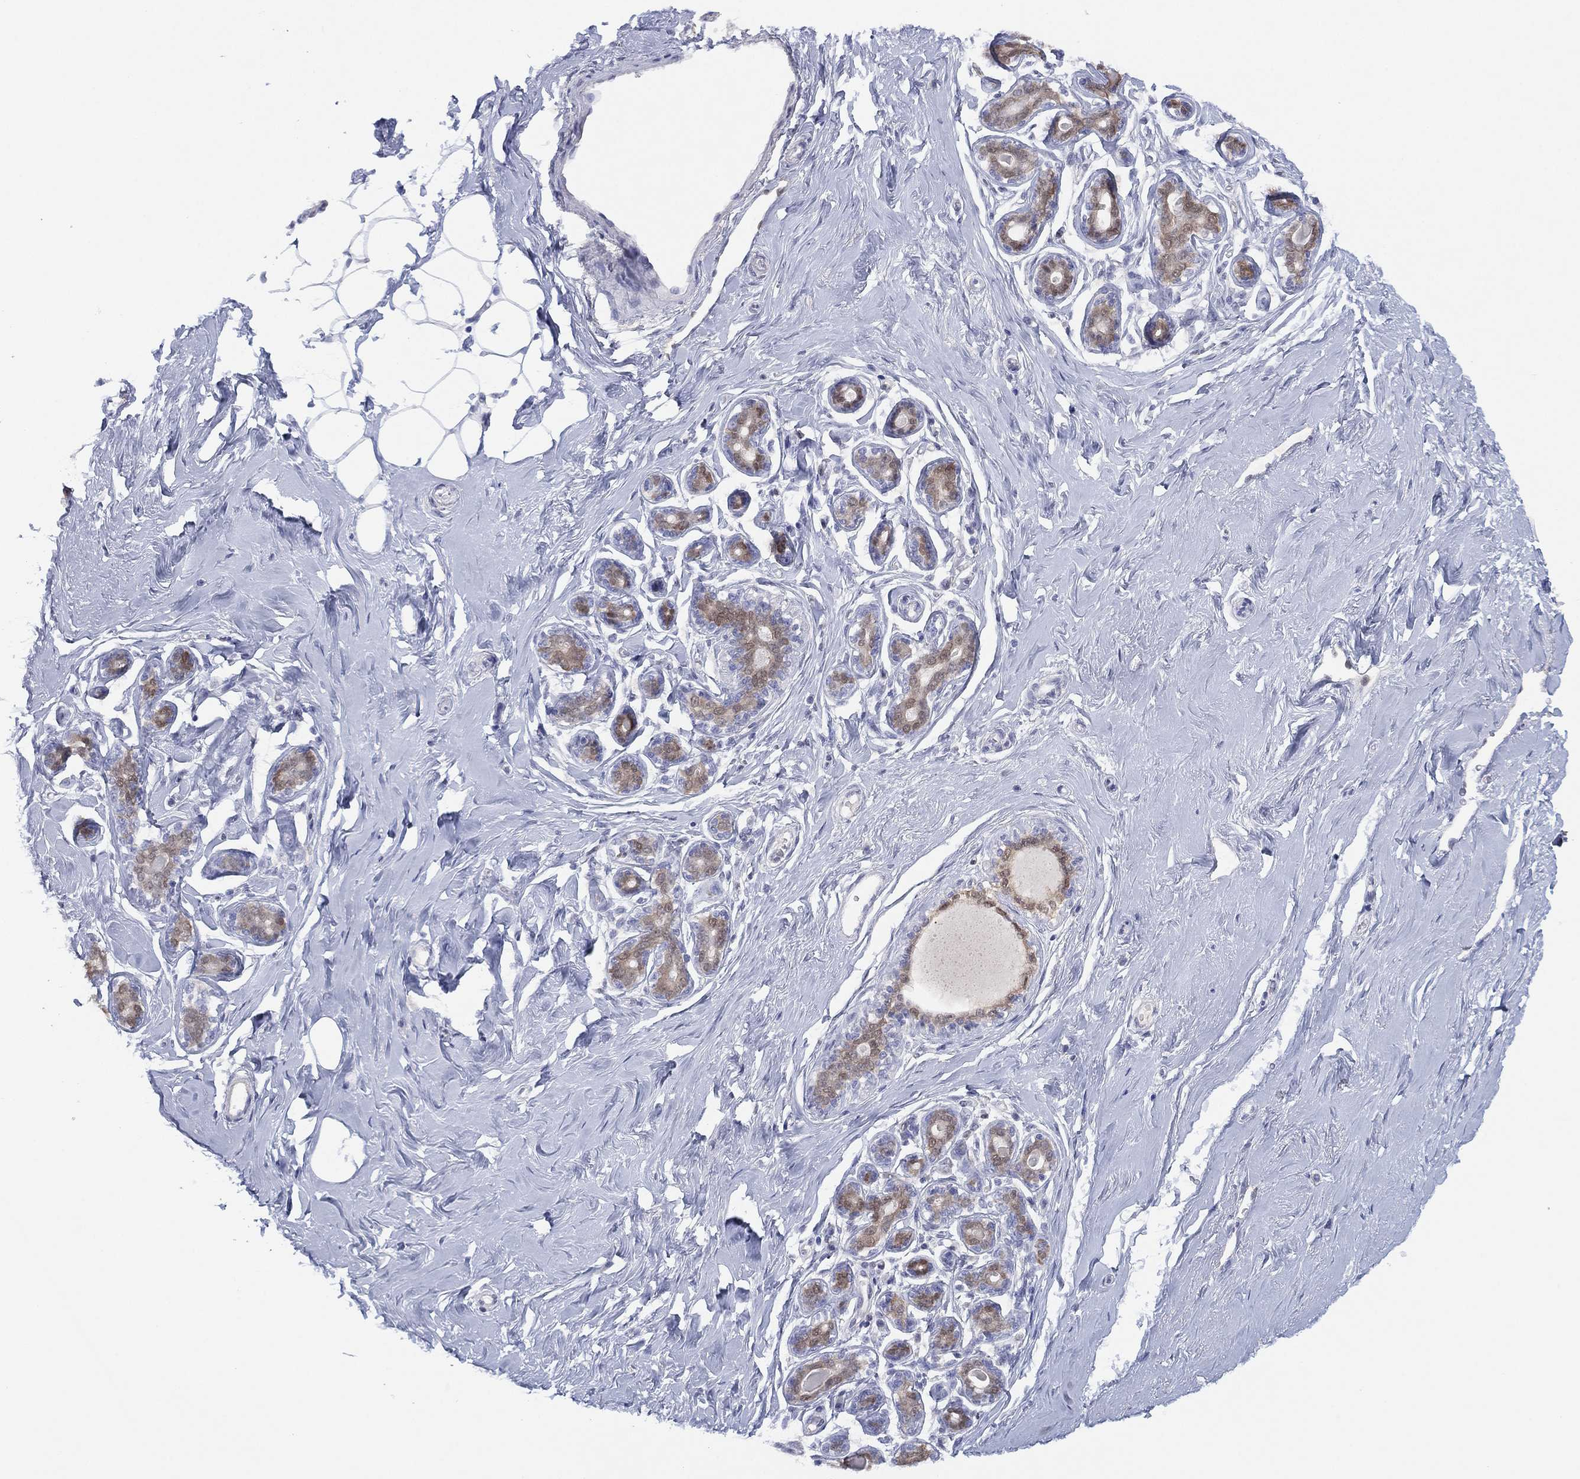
{"staining": {"intensity": "negative", "quantity": "none", "location": "none"}, "tissue": "breast", "cell_type": "Adipocytes", "image_type": "normal", "snomed": [{"axis": "morphology", "description": "Normal tissue, NOS"}, {"axis": "topography", "description": "Skin"}, {"axis": "topography", "description": "Breast"}], "caption": "This is an IHC image of normal breast. There is no positivity in adipocytes.", "gene": "DDAH1", "patient": {"sex": "female", "age": 43}}